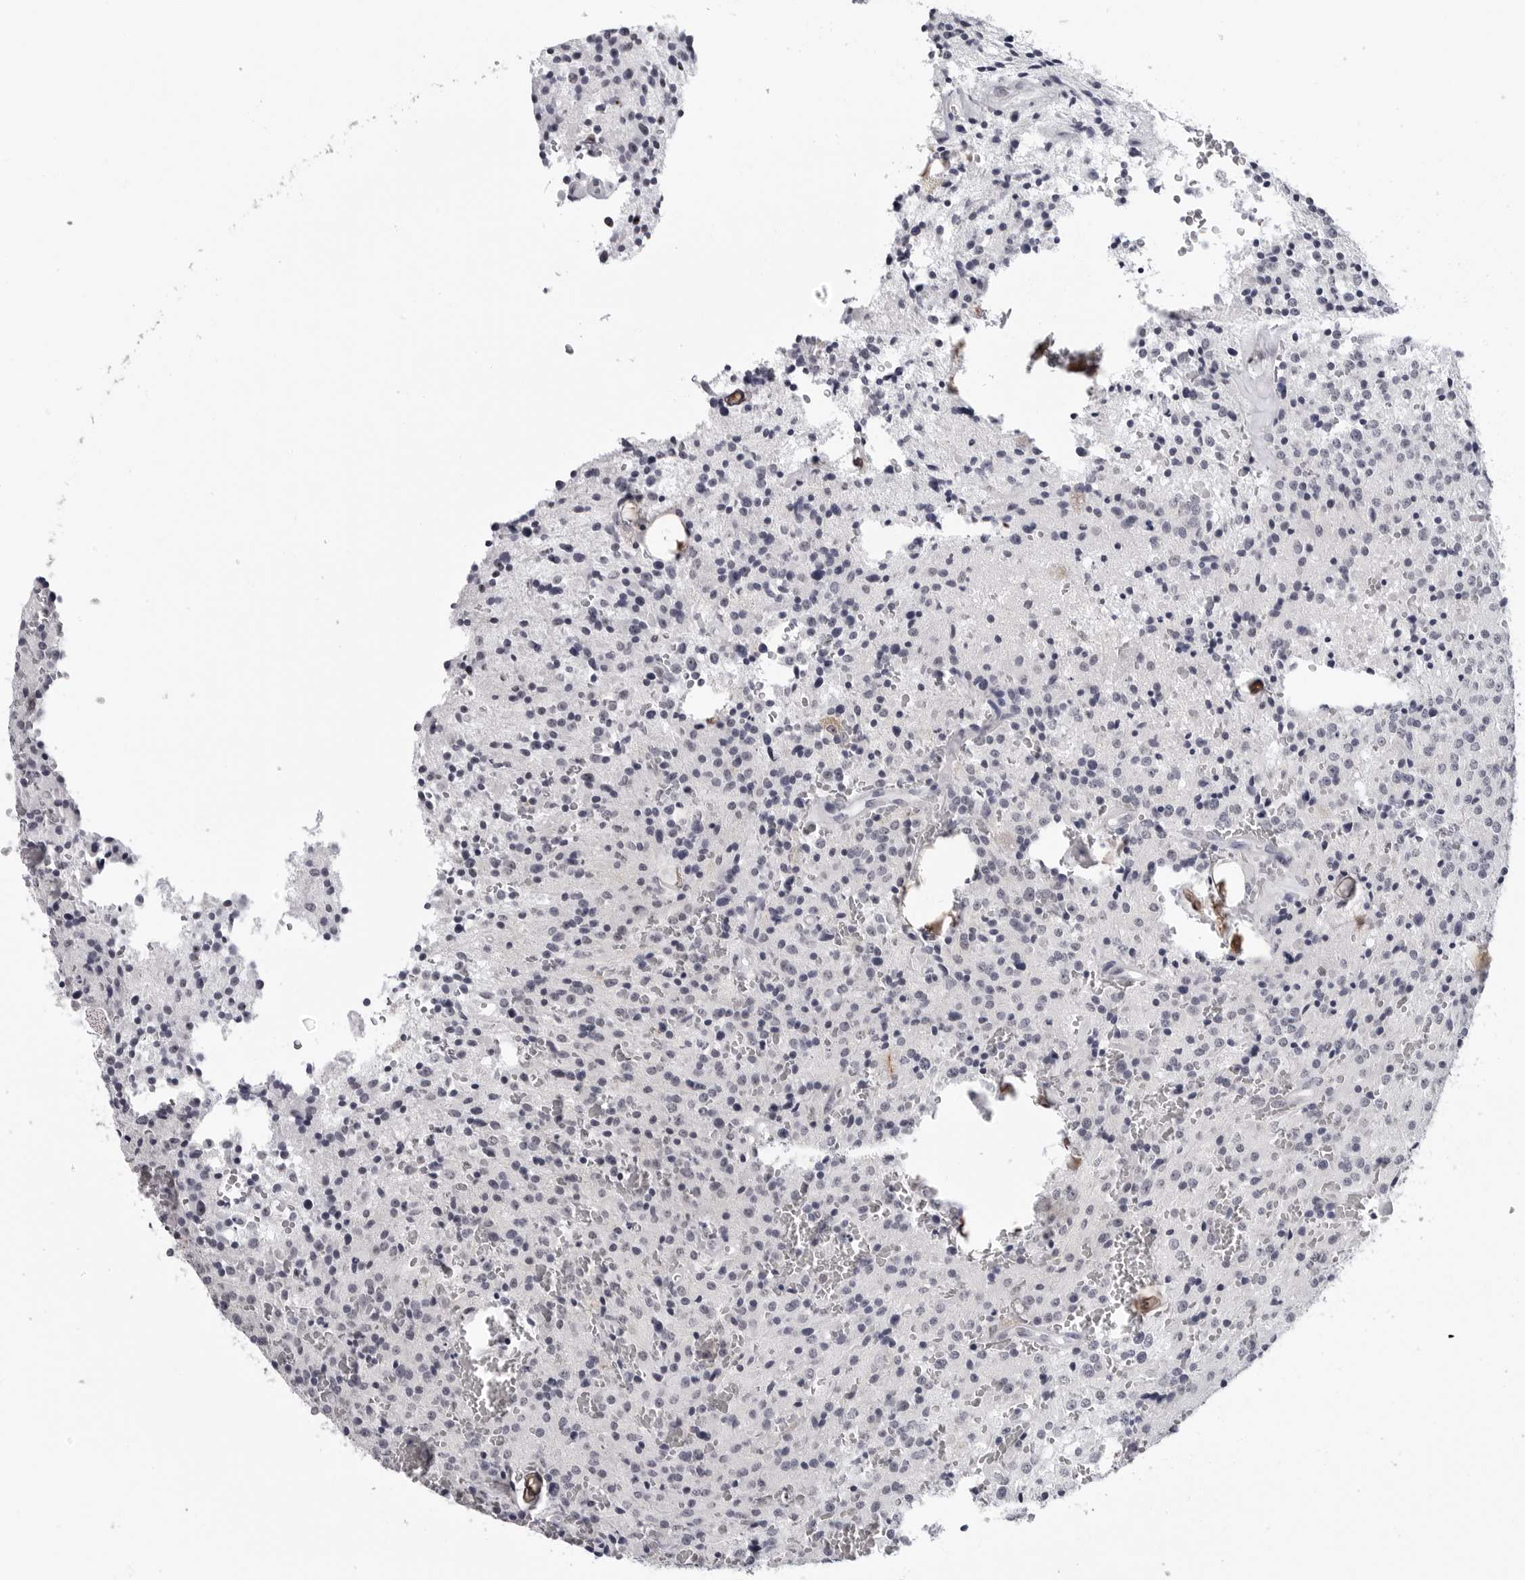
{"staining": {"intensity": "negative", "quantity": "none", "location": "none"}, "tissue": "glioma", "cell_type": "Tumor cells", "image_type": "cancer", "snomed": [{"axis": "morphology", "description": "Glioma, malignant, Low grade"}, {"axis": "topography", "description": "Brain"}], "caption": "Human low-grade glioma (malignant) stained for a protein using immunohistochemistry (IHC) demonstrates no expression in tumor cells.", "gene": "GNL2", "patient": {"sex": "male", "age": 58}}